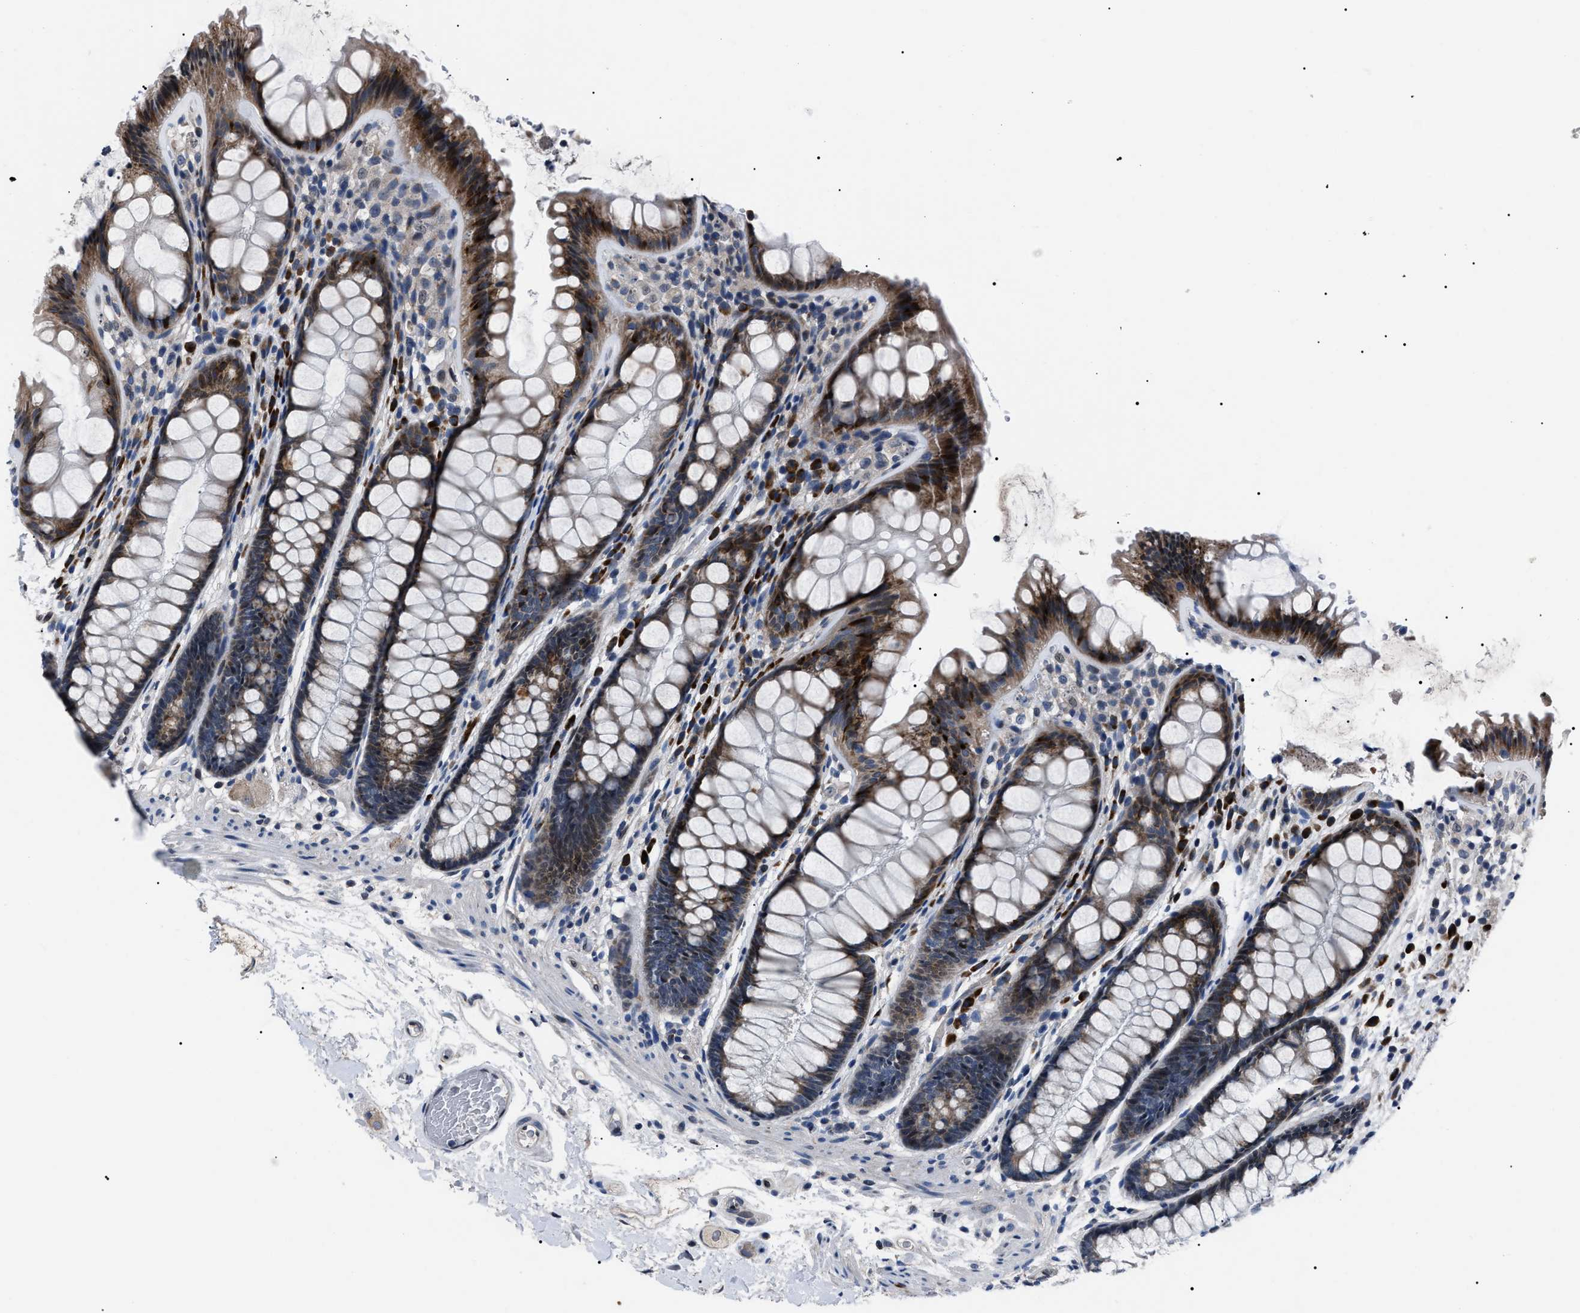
{"staining": {"intensity": "weak", "quantity": "25%-75%", "location": "cytoplasmic/membranous,nuclear"}, "tissue": "colon", "cell_type": "Endothelial cells", "image_type": "normal", "snomed": [{"axis": "morphology", "description": "Normal tissue, NOS"}, {"axis": "topography", "description": "Colon"}], "caption": "Immunohistochemistry (DAB) staining of benign colon displays weak cytoplasmic/membranous,nuclear protein positivity in about 25%-75% of endothelial cells.", "gene": "LRRC14", "patient": {"sex": "female", "age": 56}}